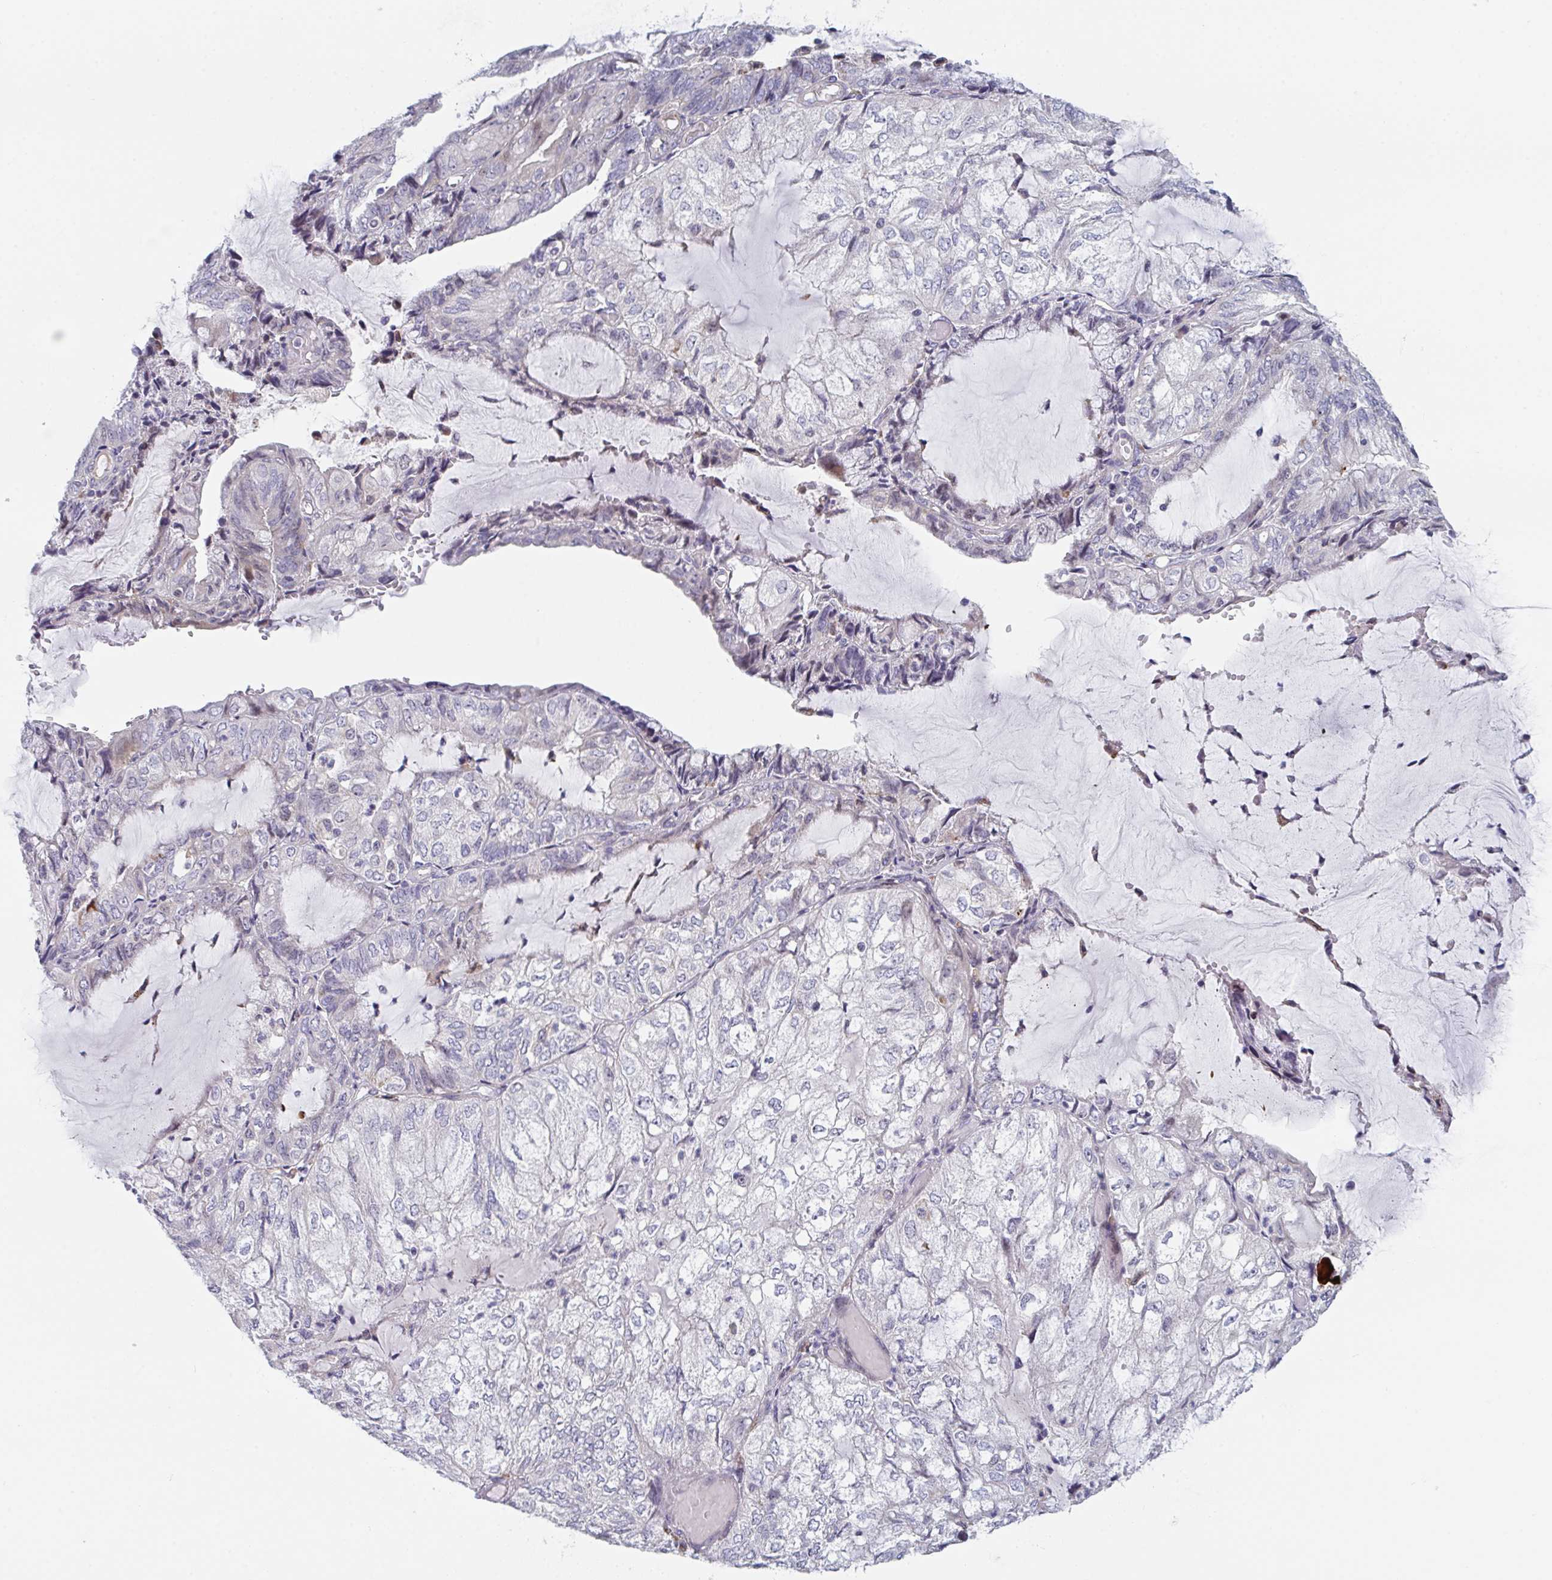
{"staining": {"intensity": "negative", "quantity": "none", "location": "none"}, "tissue": "endometrial cancer", "cell_type": "Tumor cells", "image_type": "cancer", "snomed": [{"axis": "morphology", "description": "Adenocarcinoma, NOS"}, {"axis": "topography", "description": "Endometrium"}], "caption": "The histopathology image shows no significant staining in tumor cells of endometrial cancer.", "gene": "CENPT", "patient": {"sex": "female", "age": 81}}